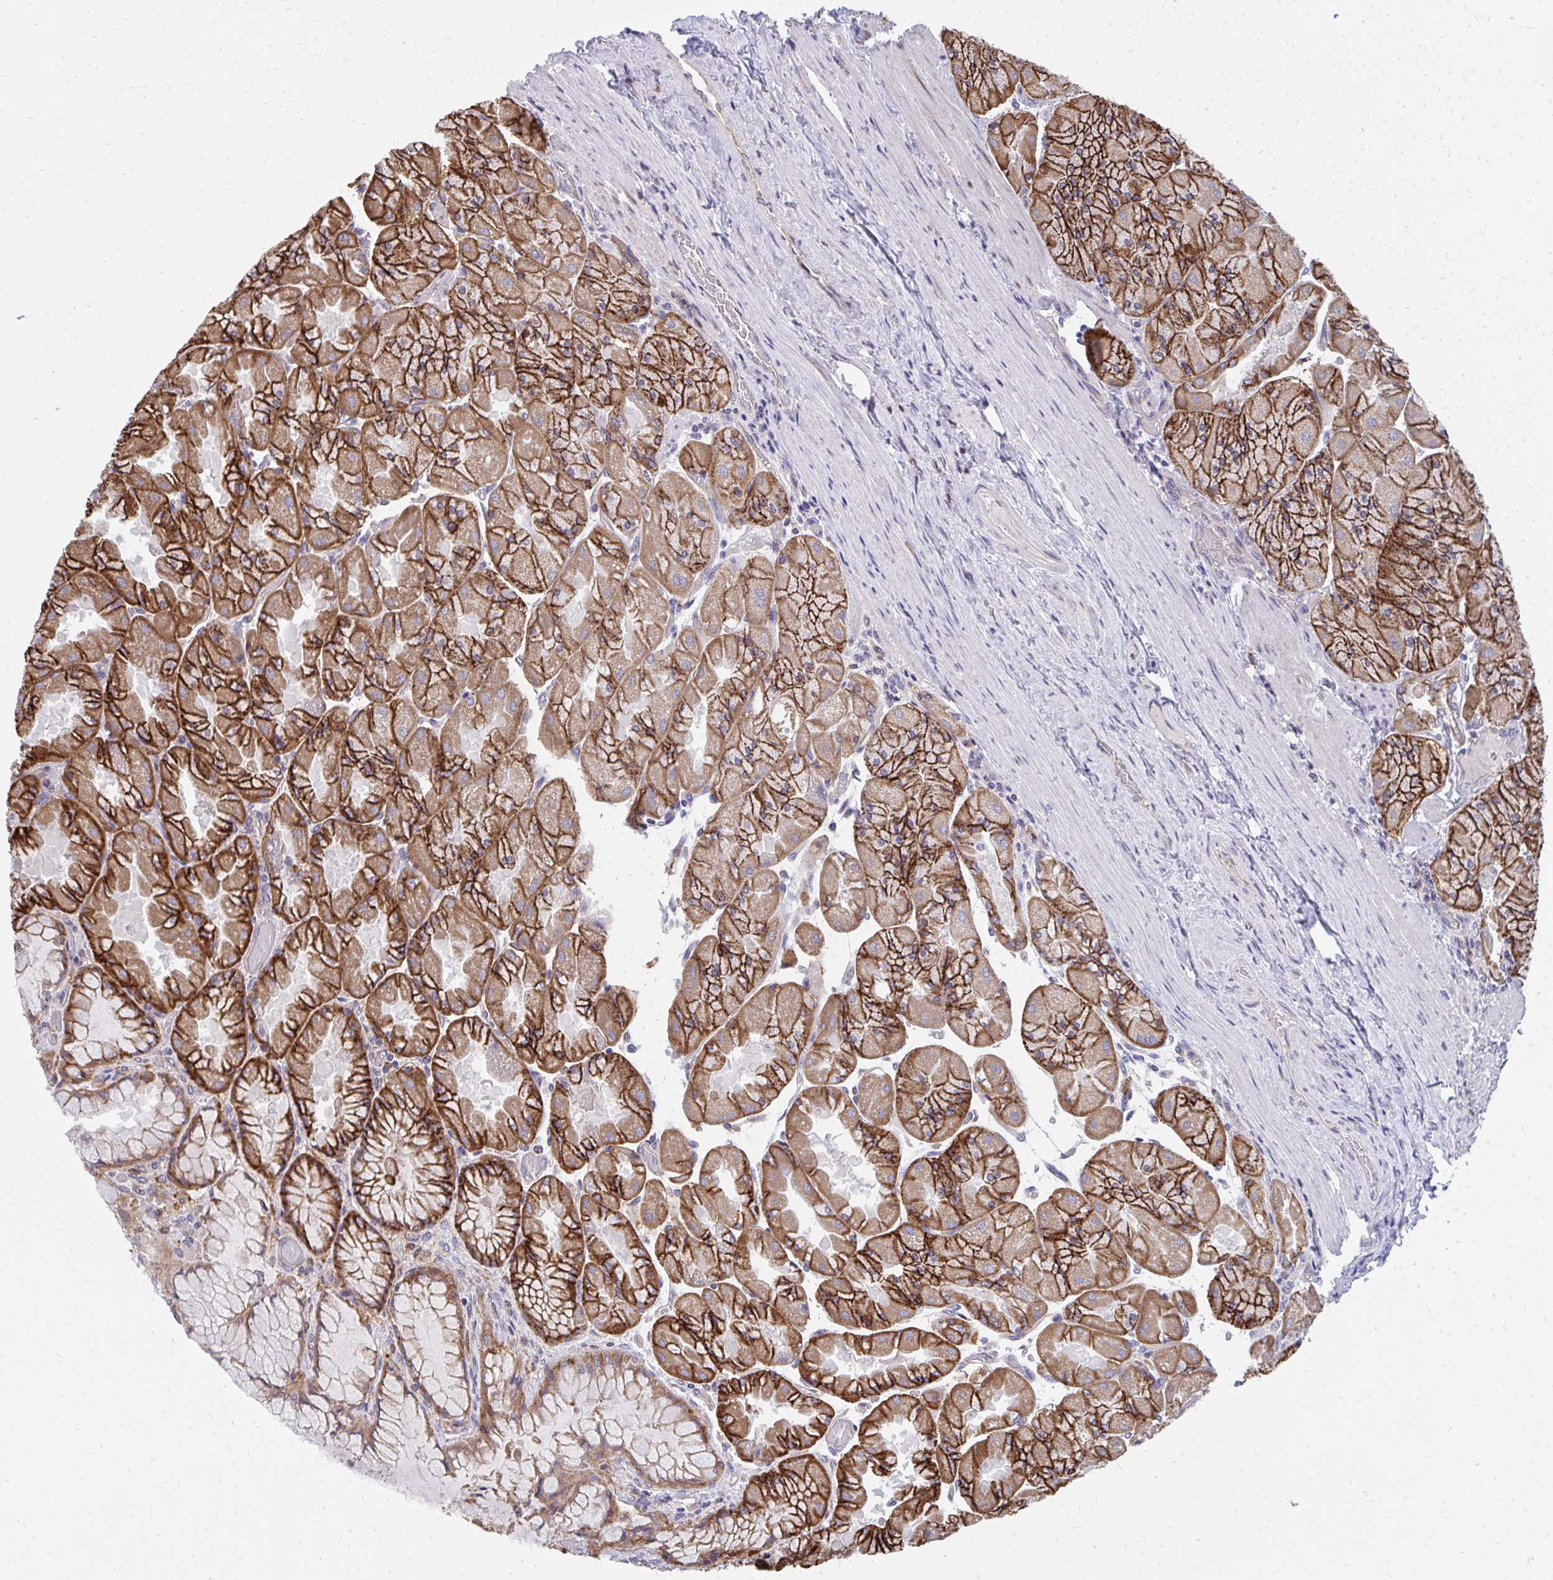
{"staining": {"intensity": "strong", "quantity": ">75%", "location": "cytoplasmic/membranous"}, "tissue": "stomach", "cell_type": "Glandular cells", "image_type": "normal", "snomed": [{"axis": "morphology", "description": "Normal tissue, NOS"}, {"axis": "topography", "description": "Stomach"}], "caption": "There is high levels of strong cytoplasmic/membranous staining in glandular cells of unremarkable stomach, as demonstrated by immunohistochemical staining (brown color).", "gene": "ZNF778", "patient": {"sex": "female", "age": 61}}